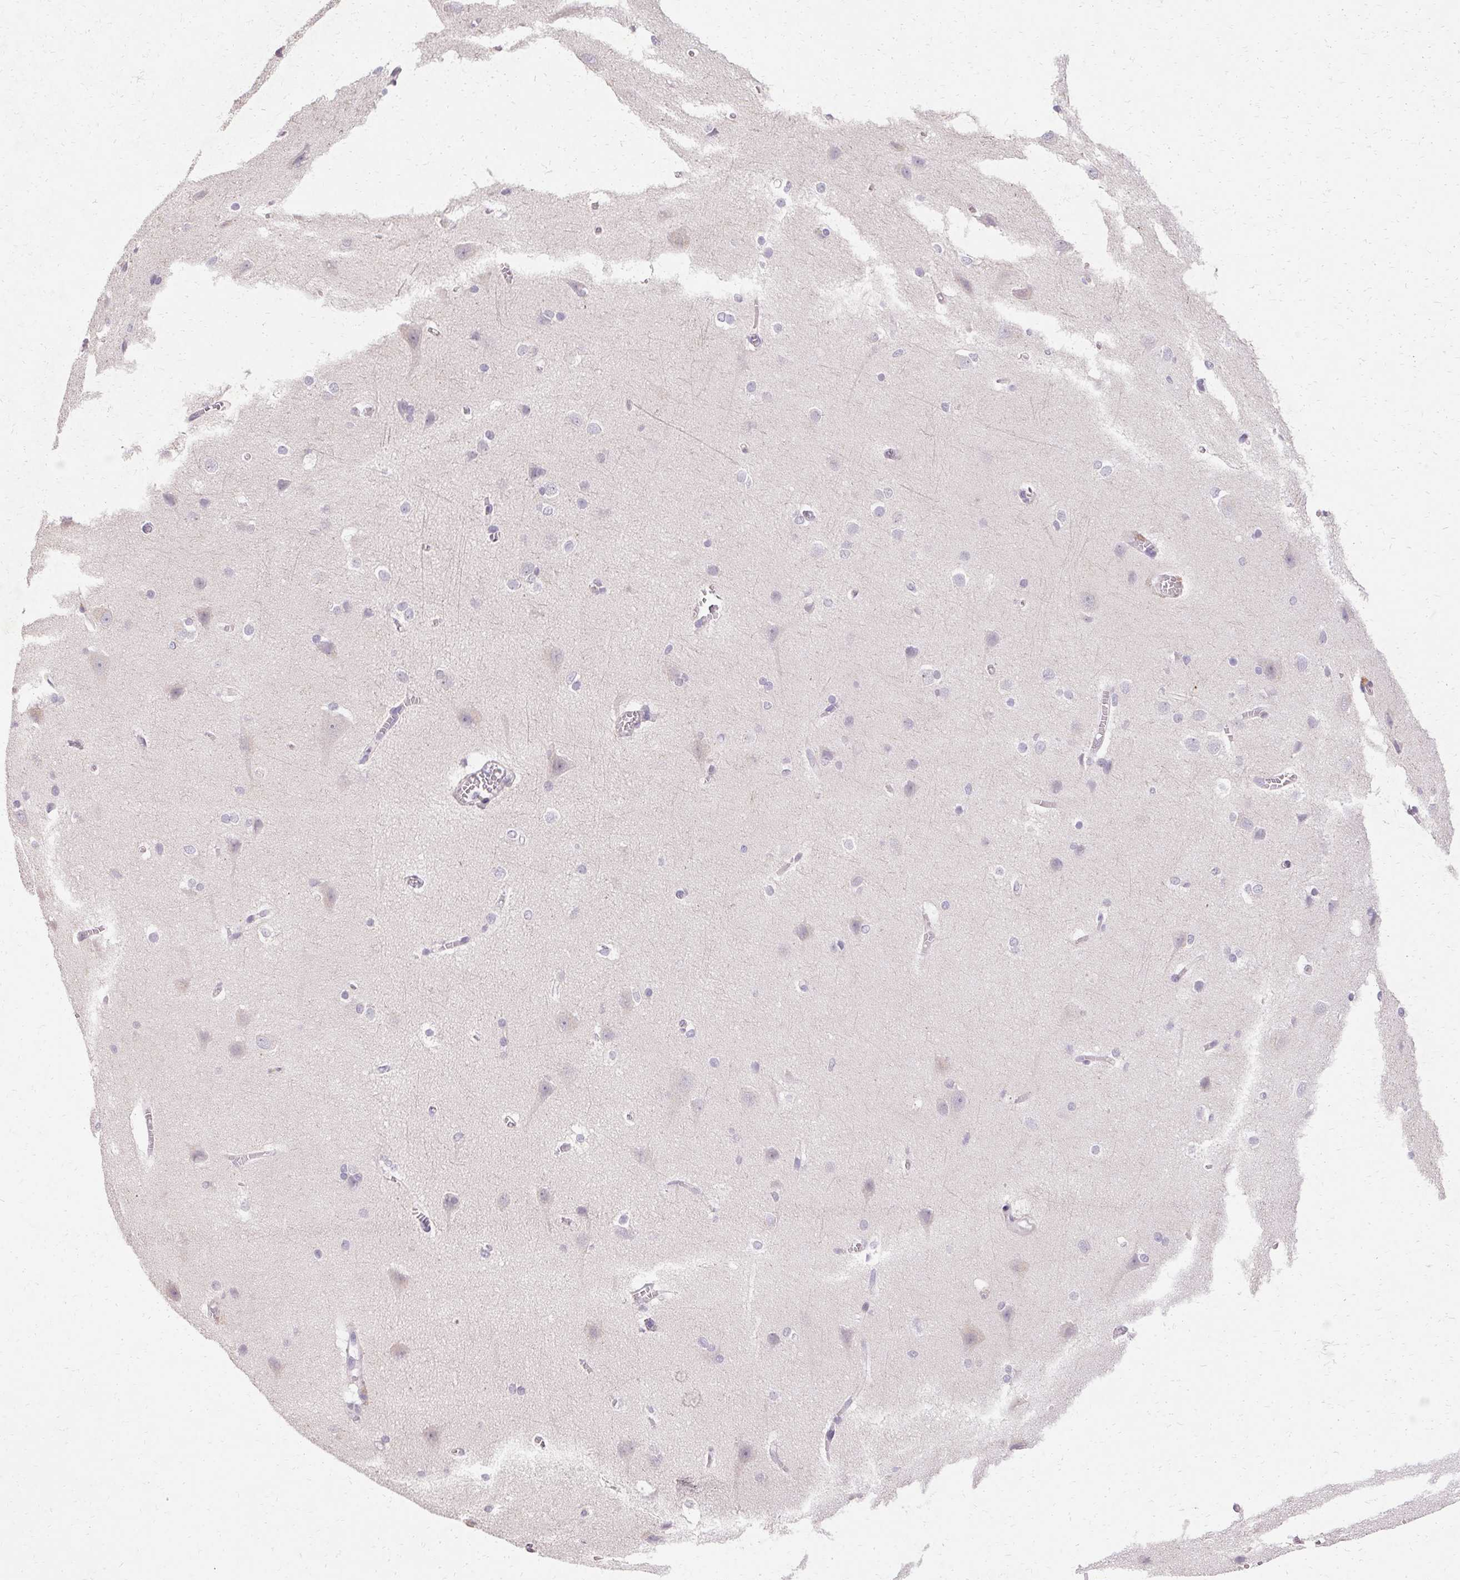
{"staining": {"intensity": "negative", "quantity": "none", "location": "none"}, "tissue": "cerebral cortex", "cell_type": "Endothelial cells", "image_type": "normal", "snomed": [{"axis": "morphology", "description": "Normal tissue, NOS"}, {"axis": "topography", "description": "Cerebral cortex"}], "caption": "The photomicrograph demonstrates no staining of endothelial cells in benign cerebral cortex. (DAB immunohistochemistry with hematoxylin counter stain).", "gene": "HSD17B3", "patient": {"sex": "male", "age": 37}}